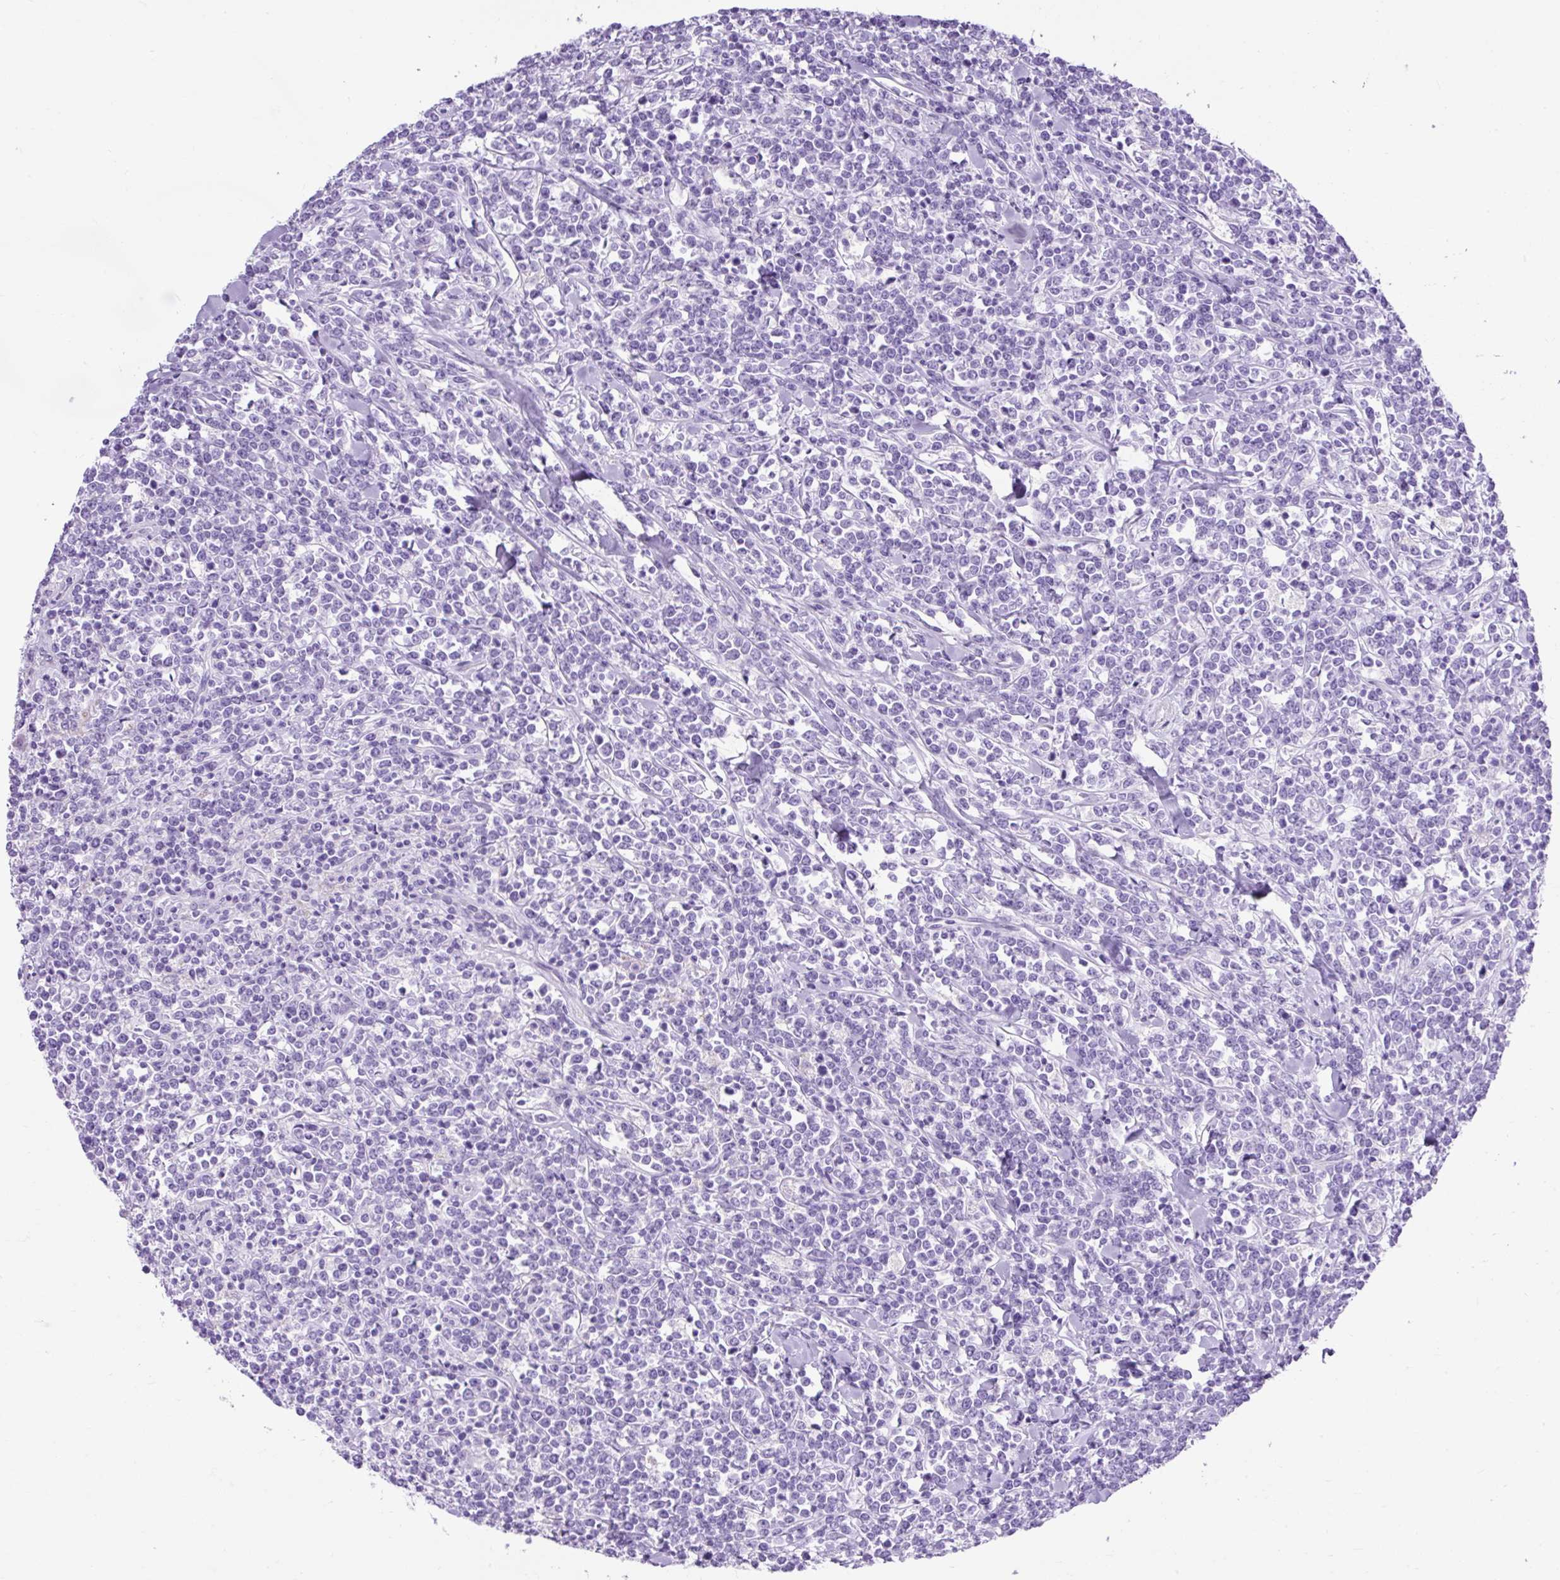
{"staining": {"intensity": "negative", "quantity": "none", "location": "none"}, "tissue": "lymphoma", "cell_type": "Tumor cells", "image_type": "cancer", "snomed": [{"axis": "morphology", "description": "Malignant lymphoma, non-Hodgkin's type, High grade"}, {"axis": "topography", "description": "Small intestine"}, {"axis": "topography", "description": "Colon"}], "caption": "This is an immunohistochemistry photomicrograph of high-grade malignant lymphoma, non-Hodgkin's type. There is no positivity in tumor cells.", "gene": "KRT12", "patient": {"sex": "male", "age": 8}}